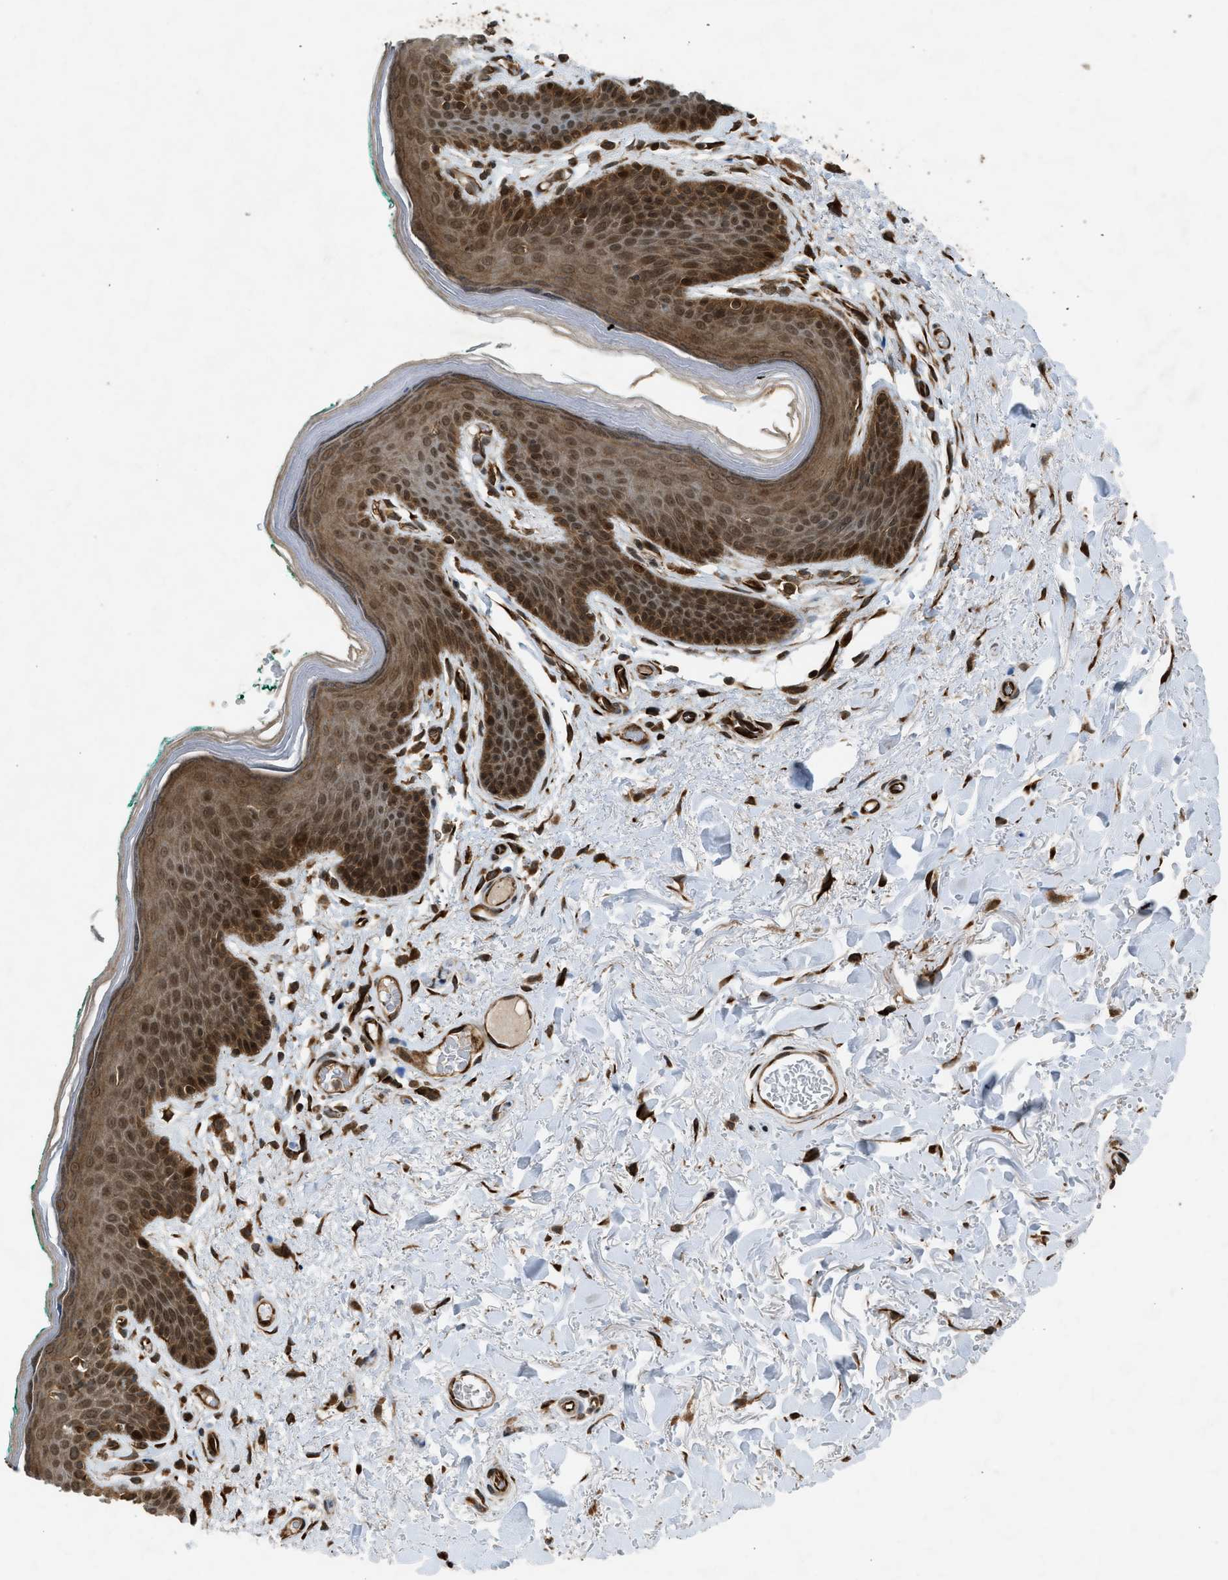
{"staining": {"intensity": "strong", "quantity": ">75%", "location": "cytoplasmic/membranous,nuclear"}, "tissue": "skin", "cell_type": "Epidermal cells", "image_type": "normal", "snomed": [{"axis": "morphology", "description": "Normal tissue, NOS"}, {"axis": "topography", "description": "Anal"}], "caption": "IHC staining of benign skin, which displays high levels of strong cytoplasmic/membranous,nuclear expression in about >75% of epidermal cells indicating strong cytoplasmic/membranous,nuclear protein expression. The staining was performed using DAB (brown) for protein detection and nuclei were counterstained in hematoxylin (blue).", "gene": "TXNL1", "patient": {"sex": "male", "age": 74}}